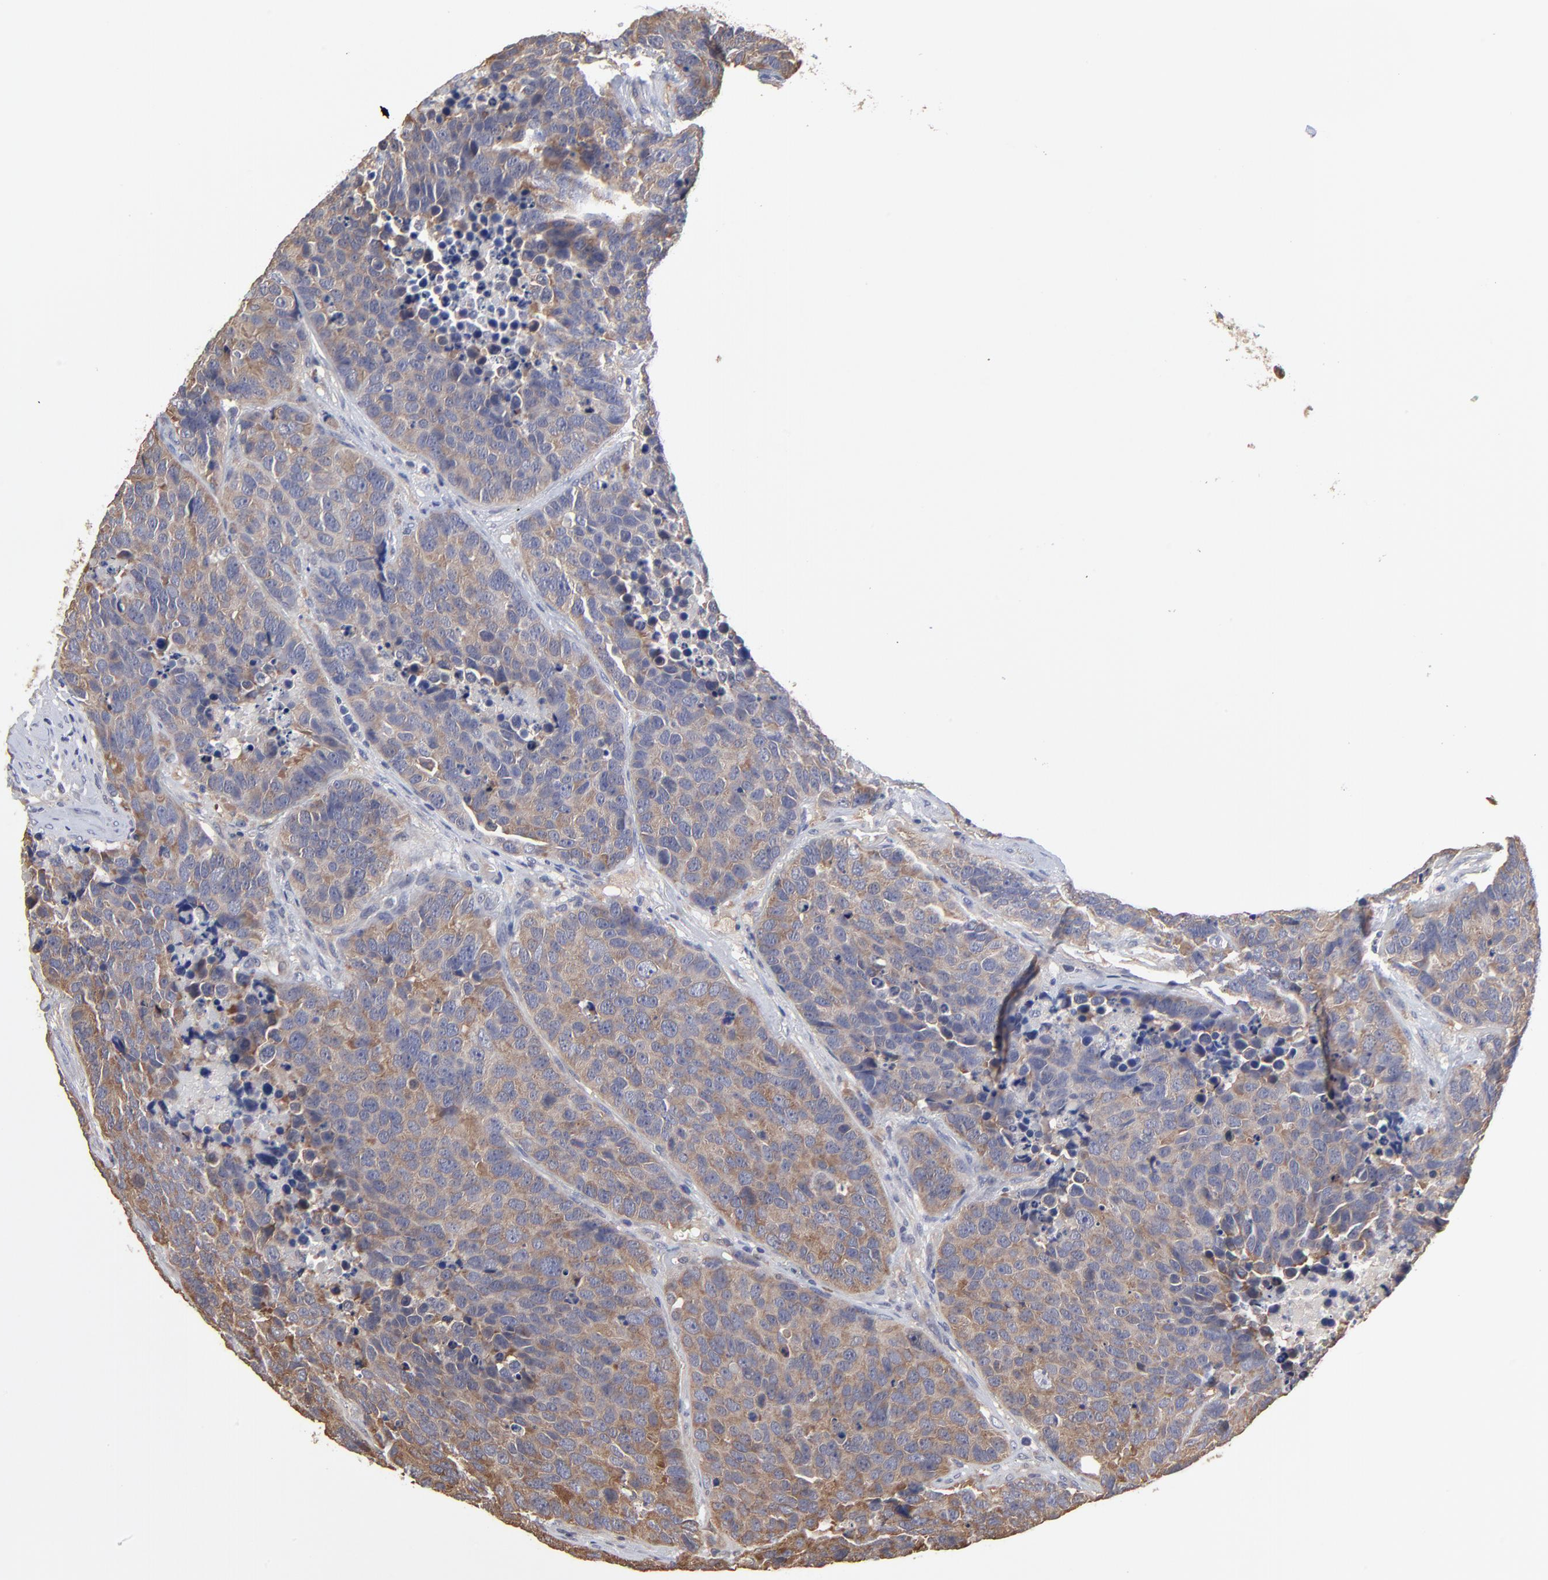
{"staining": {"intensity": "weak", "quantity": ">75%", "location": "cytoplasmic/membranous"}, "tissue": "carcinoid", "cell_type": "Tumor cells", "image_type": "cancer", "snomed": [{"axis": "morphology", "description": "Carcinoid, malignant, NOS"}, {"axis": "topography", "description": "Lung"}], "caption": "Protein staining of malignant carcinoid tissue displays weak cytoplasmic/membranous positivity in approximately >75% of tumor cells. Nuclei are stained in blue.", "gene": "CCT2", "patient": {"sex": "male", "age": 60}}